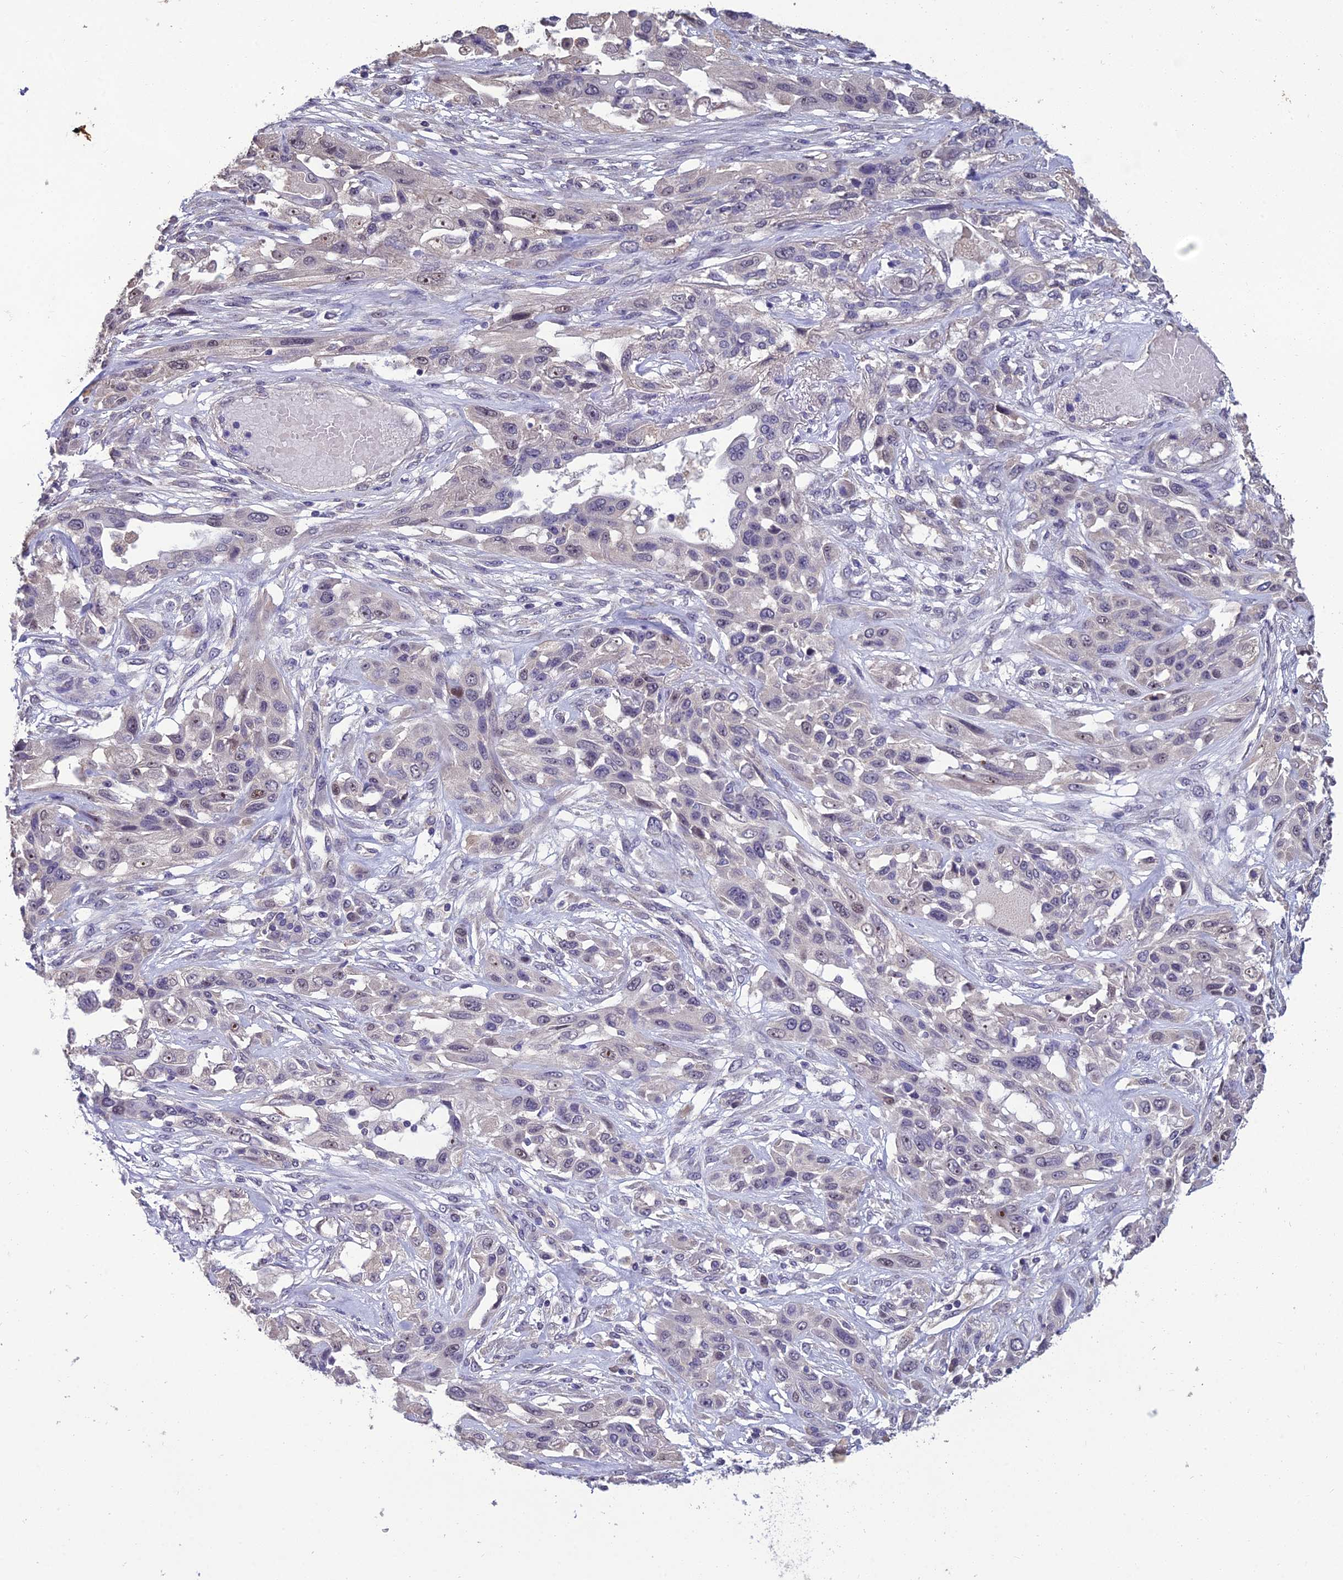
{"staining": {"intensity": "negative", "quantity": "none", "location": "none"}, "tissue": "lung cancer", "cell_type": "Tumor cells", "image_type": "cancer", "snomed": [{"axis": "morphology", "description": "Squamous cell carcinoma, NOS"}, {"axis": "topography", "description": "Lung"}], "caption": "DAB (3,3'-diaminobenzidine) immunohistochemical staining of human squamous cell carcinoma (lung) reveals no significant staining in tumor cells.", "gene": "GRWD1", "patient": {"sex": "female", "age": 70}}